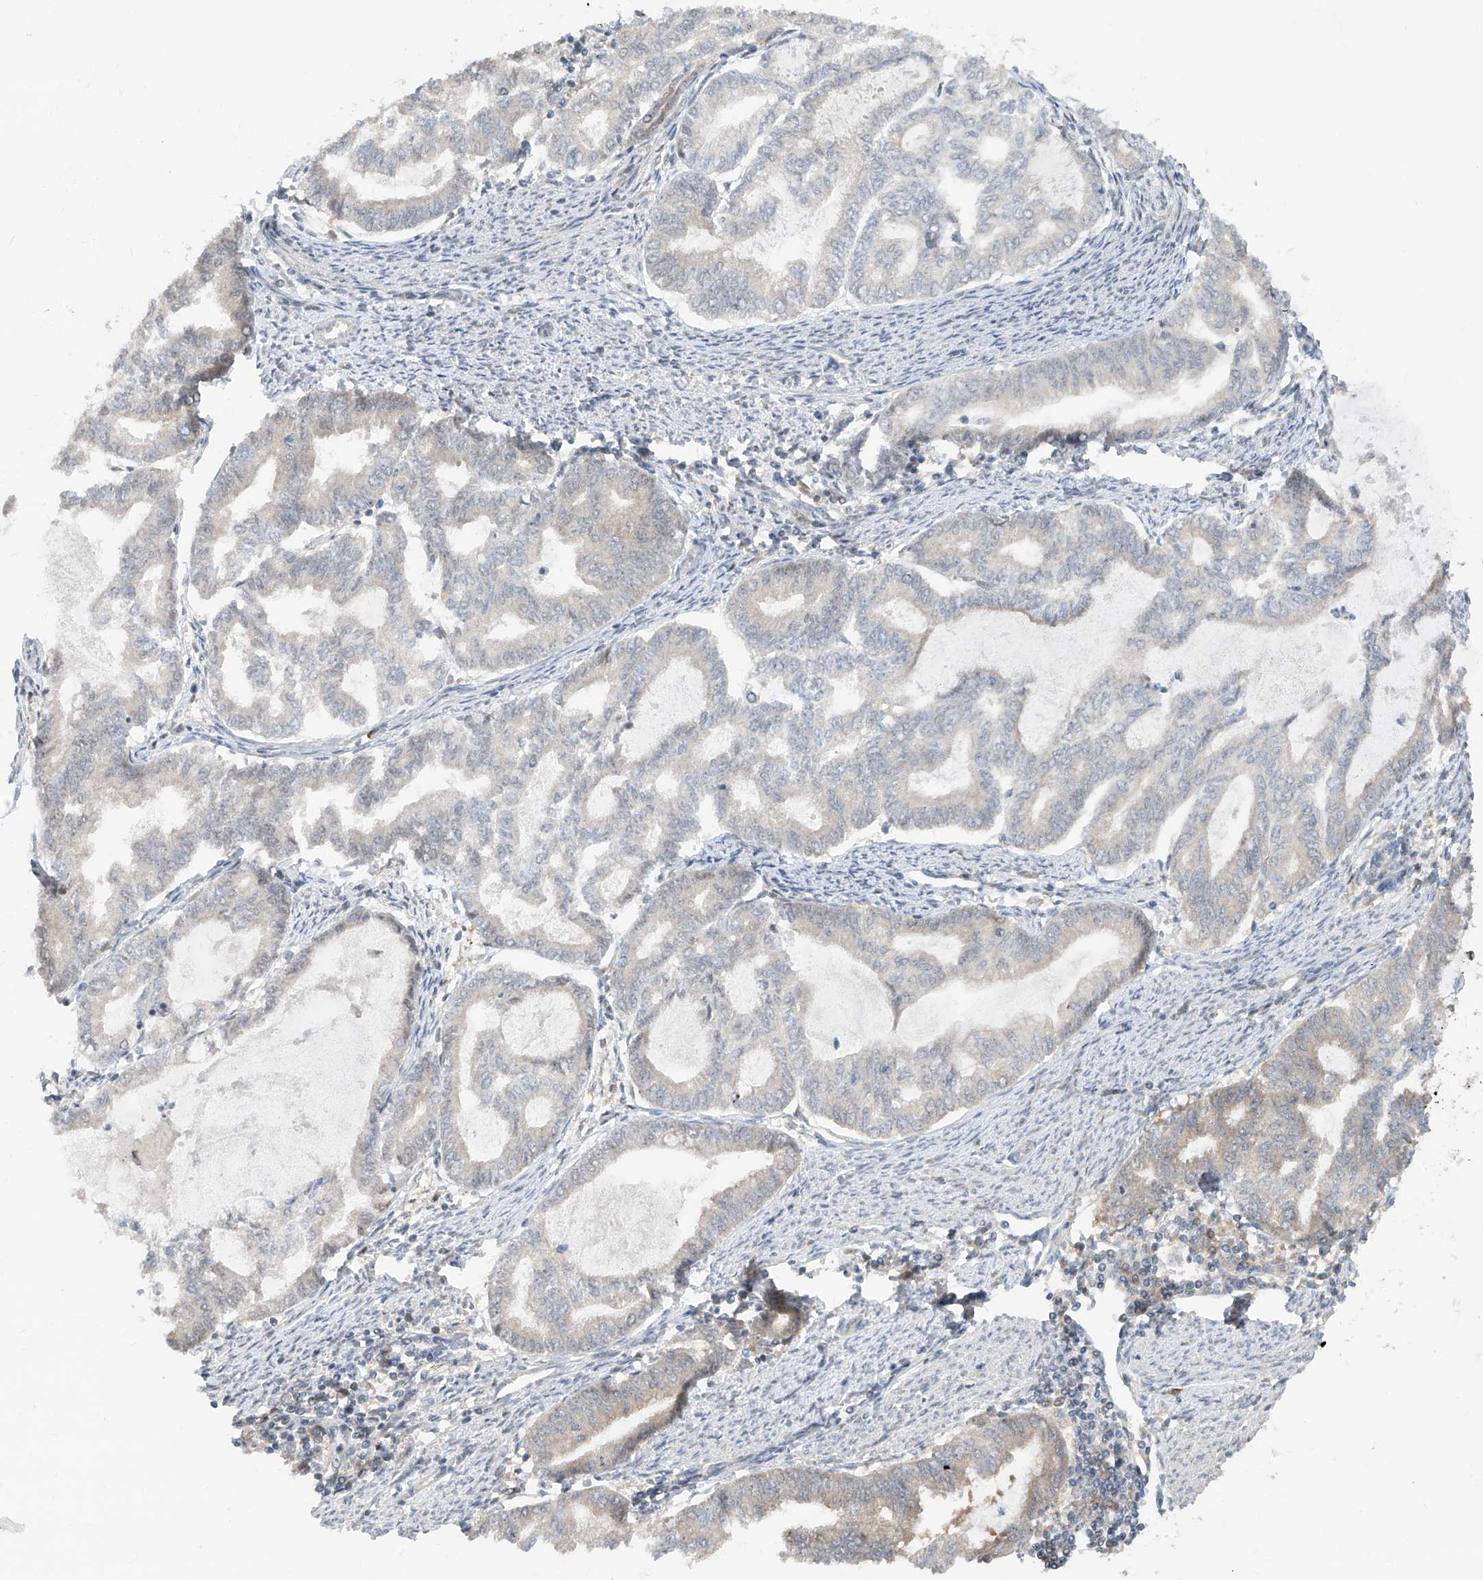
{"staining": {"intensity": "negative", "quantity": "none", "location": "none"}, "tissue": "endometrial cancer", "cell_type": "Tumor cells", "image_type": "cancer", "snomed": [{"axis": "morphology", "description": "Adenocarcinoma, NOS"}, {"axis": "topography", "description": "Endometrium"}], "caption": "Protein analysis of endometrial cancer (adenocarcinoma) exhibits no significant staining in tumor cells. (Stains: DAB (3,3'-diaminobenzidine) immunohistochemistry with hematoxylin counter stain, Microscopy: brightfield microscopy at high magnification).", "gene": "TTC38", "patient": {"sex": "female", "age": 79}}